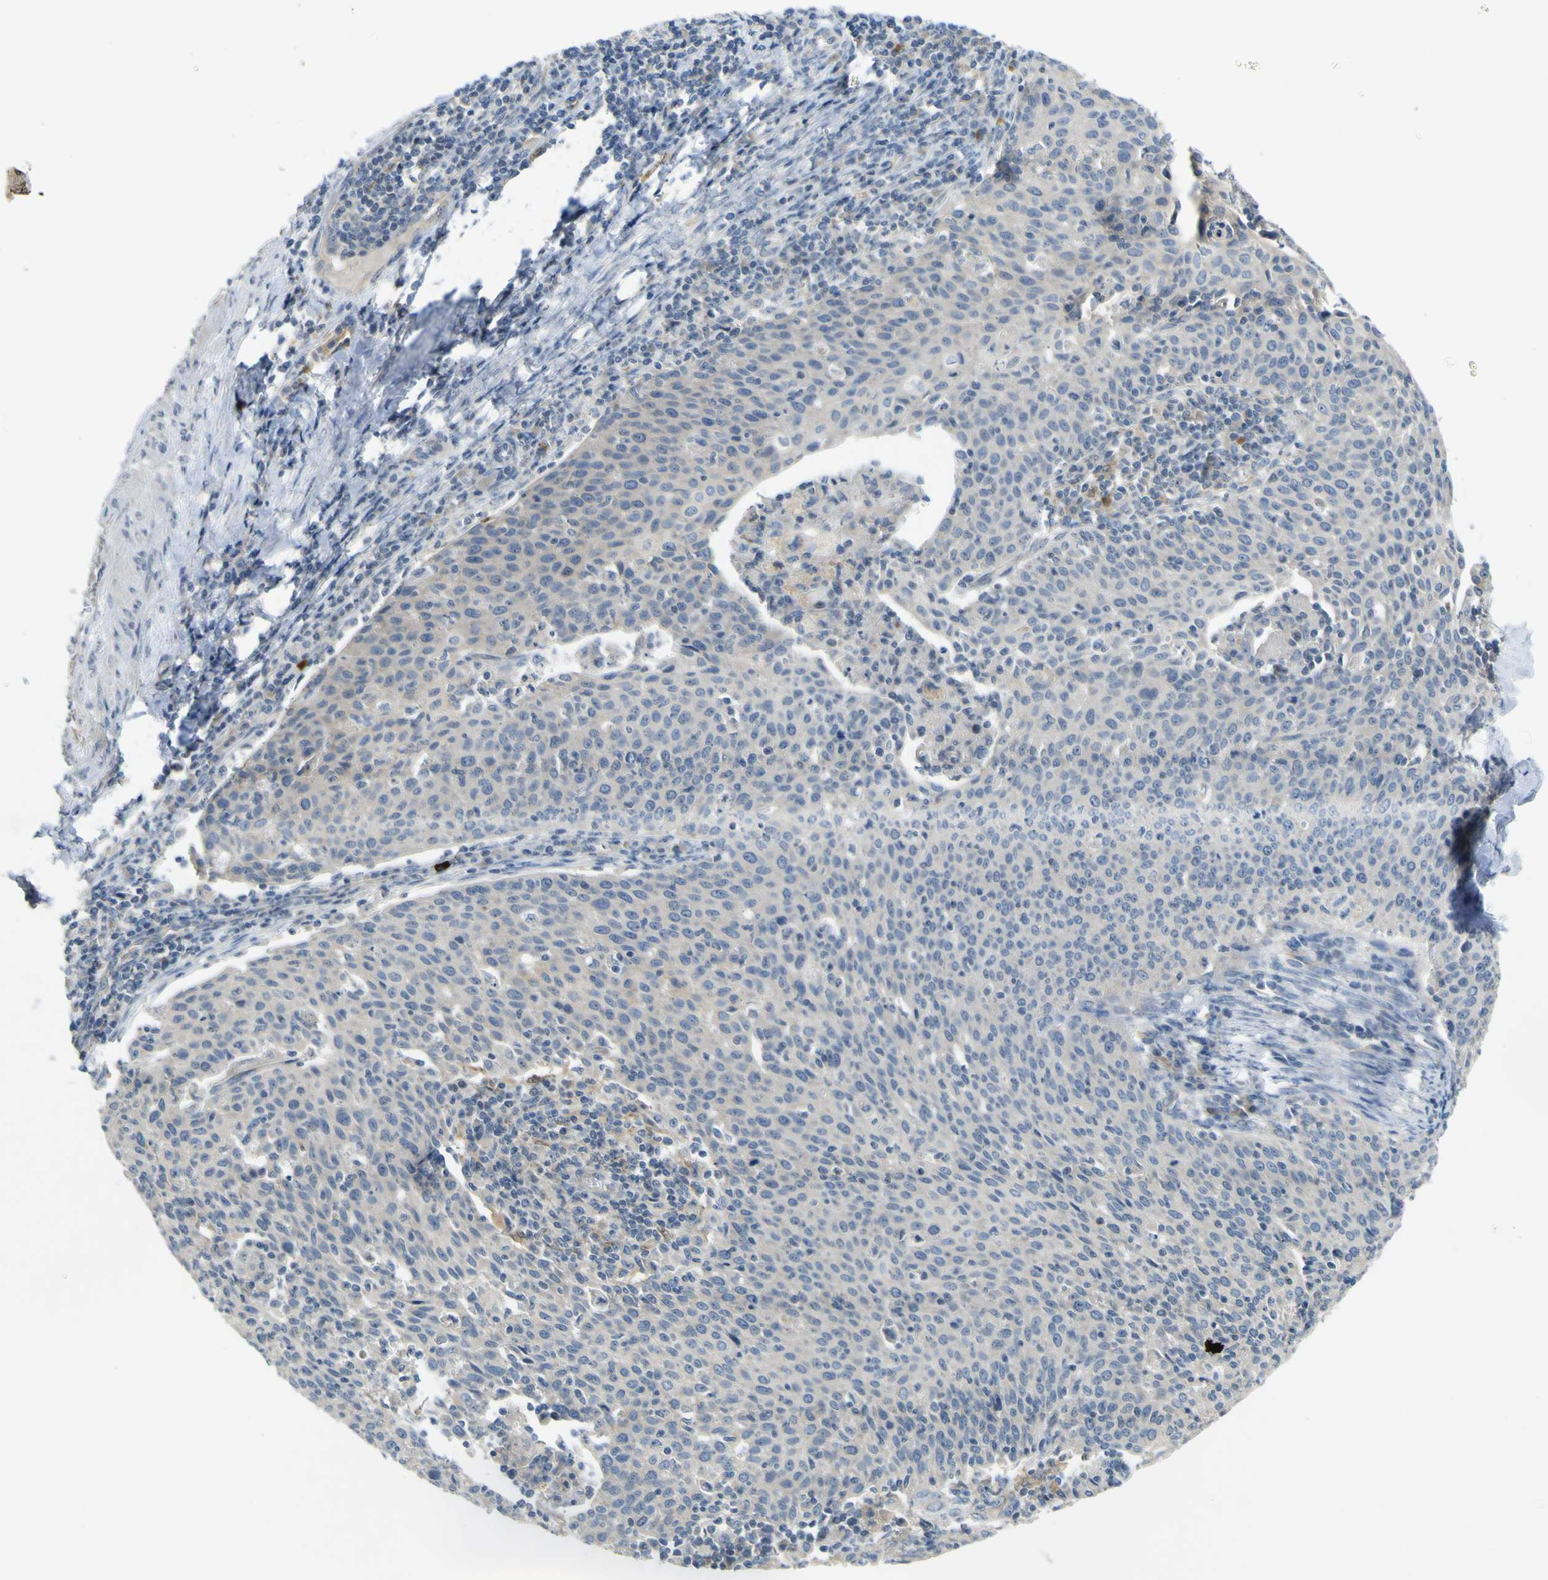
{"staining": {"intensity": "weak", "quantity": "<25%", "location": "cytoplasmic/membranous"}, "tissue": "cervical cancer", "cell_type": "Tumor cells", "image_type": "cancer", "snomed": [{"axis": "morphology", "description": "Squamous cell carcinoma, NOS"}, {"axis": "topography", "description": "Cervix"}], "caption": "High magnification brightfield microscopy of cervical cancer (squamous cell carcinoma) stained with DAB (3,3'-diaminobenzidine) (brown) and counterstained with hematoxylin (blue): tumor cells show no significant expression. (DAB IHC, high magnification).", "gene": "LDLR", "patient": {"sex": "female", "age": 38}}